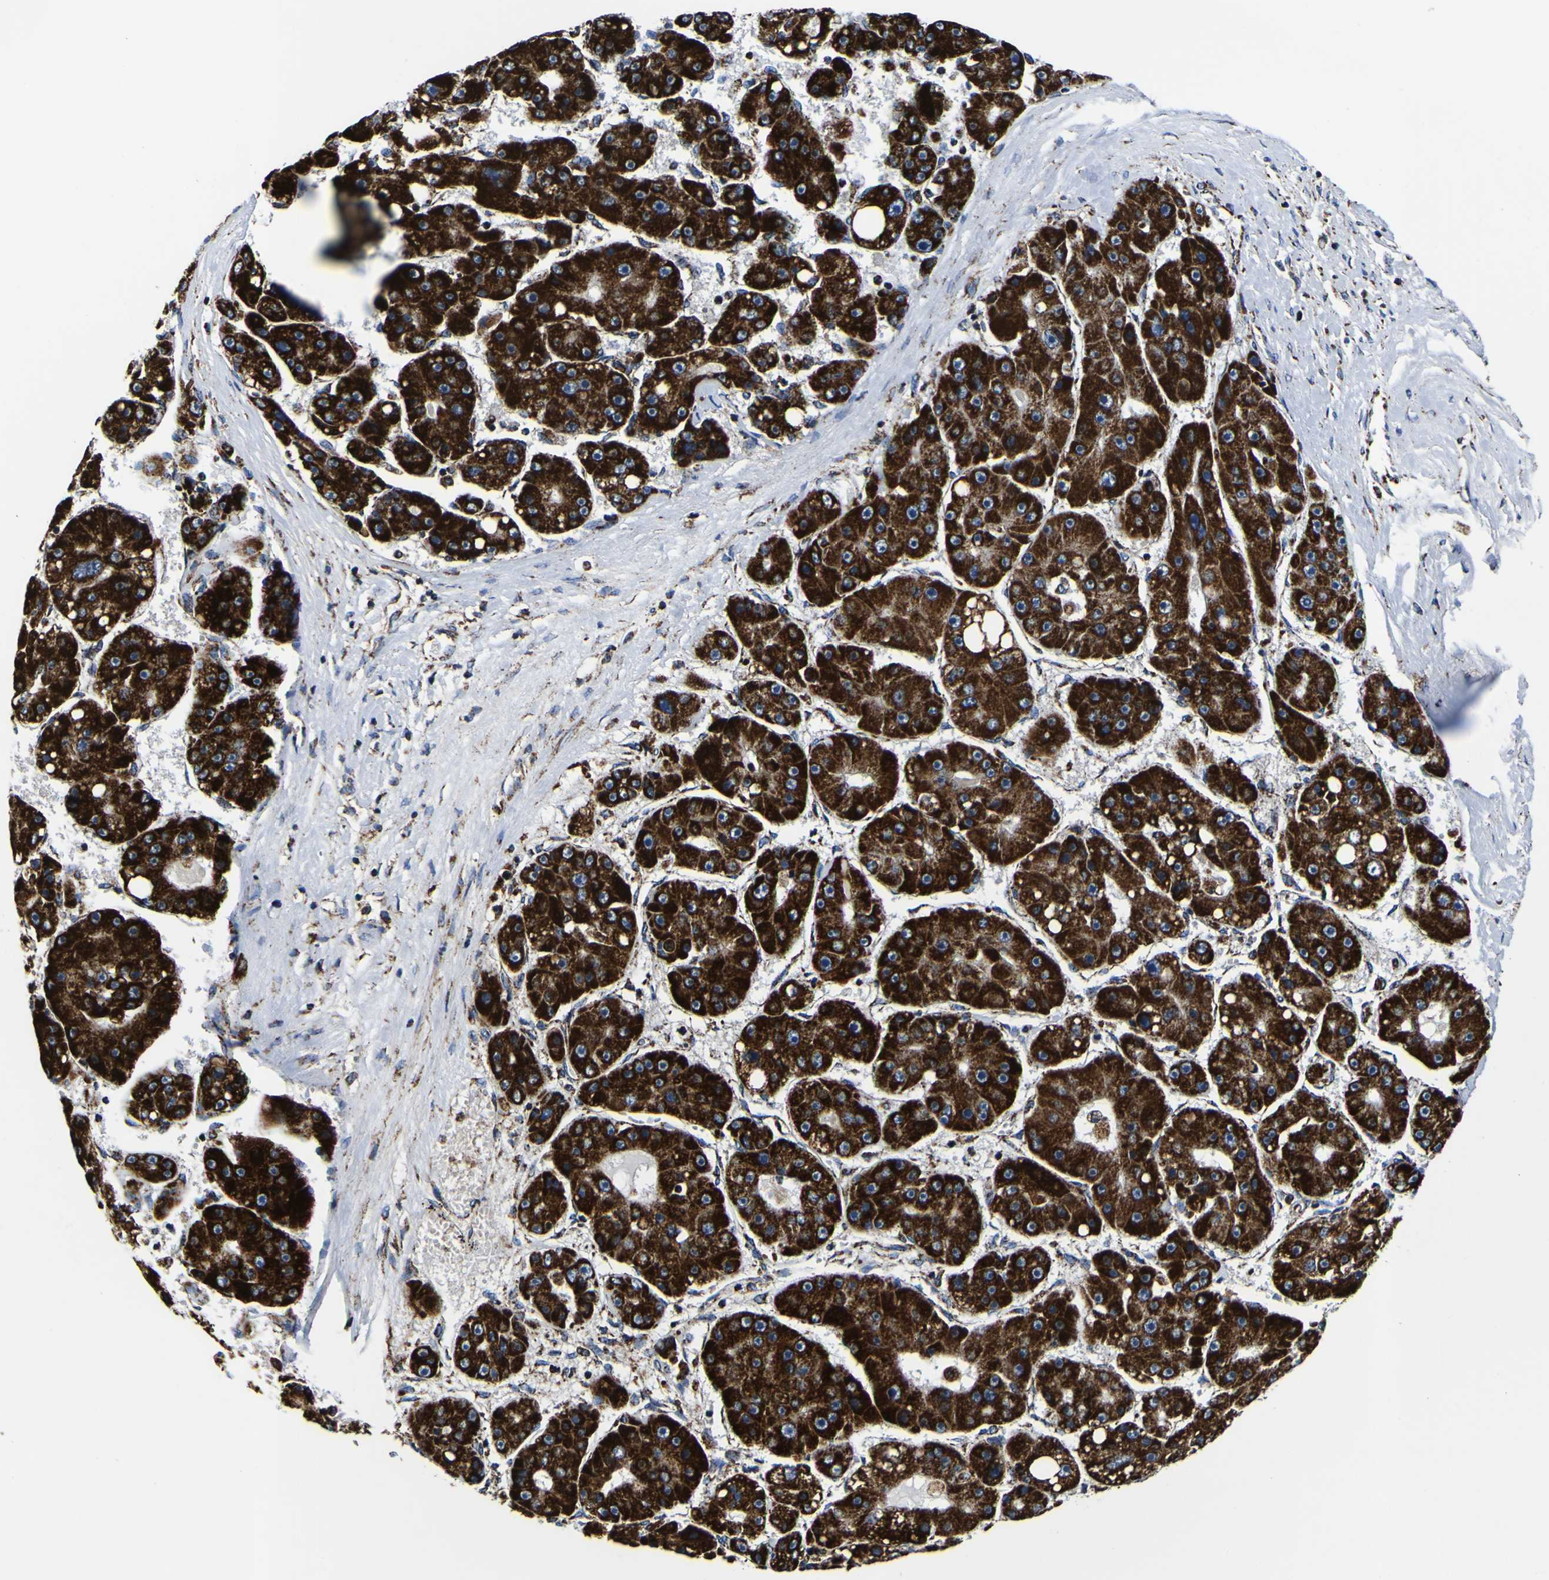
{"staining": {"intensity": "strong", "quantity": ">75%", "location": "cytoplasmic/membranous"}, "tissue": "liver cancer", "cell_type": "Tumor cells", "image_type": "cancer", "snomed": [{"axis": "morphology", "description": "Carcinoma, Hepatocellular, NOS"}, {"axis": "topography", "description": "Liver"}], "caption": "Protein expression analysis of liver cancer (hepatocellular carcinoma) exhibits strong cytoplasmic/membranous expression in about >75% of tumor cells.", "gene": "PTRH2", "patient": {"sex": "female", "age": 61}}